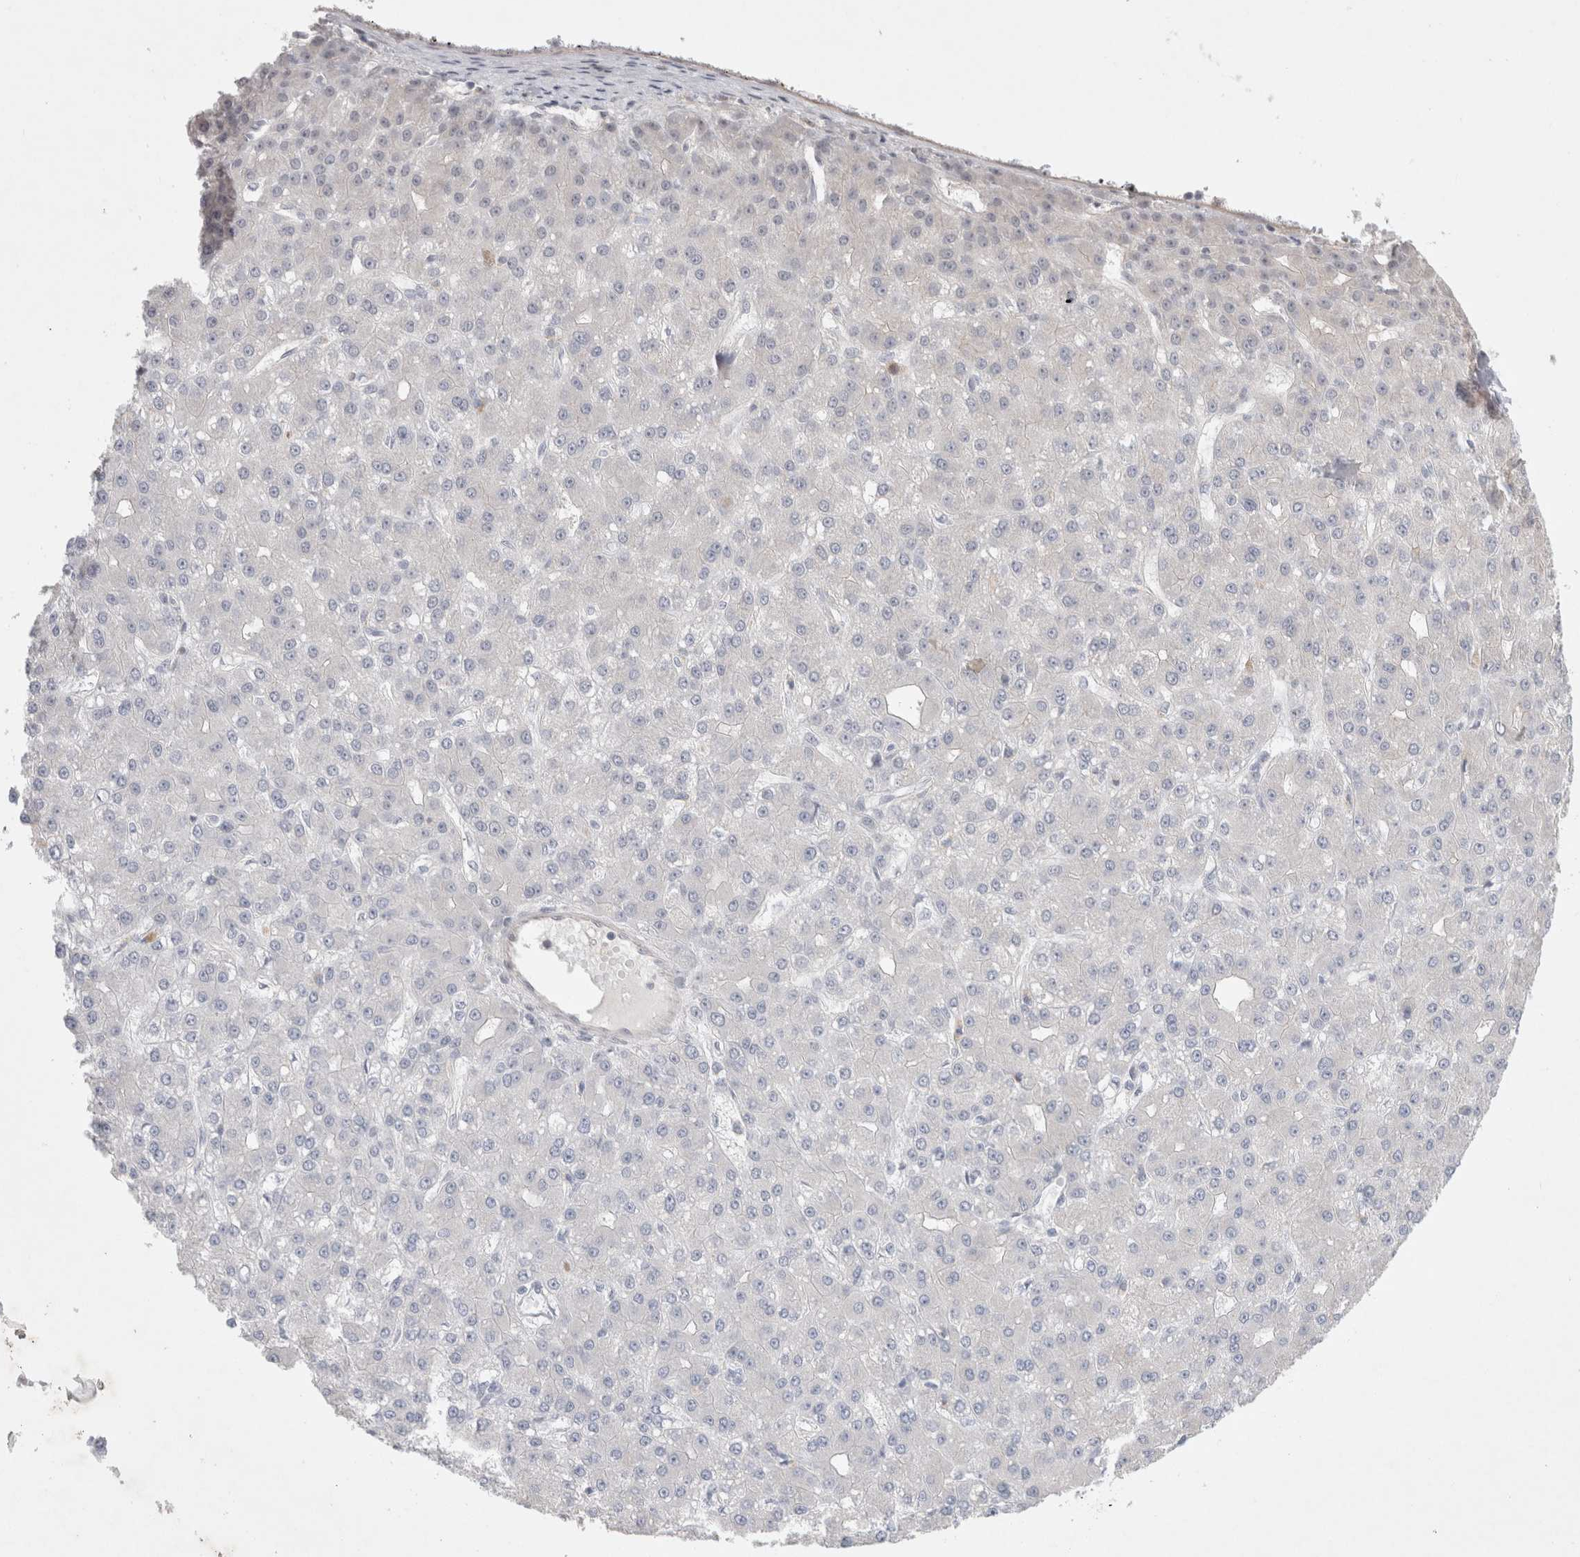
{"staining": {"intensity": "negative", "quantity": "none", "location": "none"}, "tissue": "liver cancer", "cell_type": "Tumor cells", "image_type": "cancer", "snomed": [{"axis": "morphology", "description": "Carcinoma, Hepatocellular, NOS"}, {"axis": "topography", "description": "Liver"}], "caption": "The immunohistochemistry micrograph has no significant staining in tumor cells of hepatocellular carcinoma (liver) tissue.", "gene": "BICD2", "patient": {"sex": "male", "age": 67}}